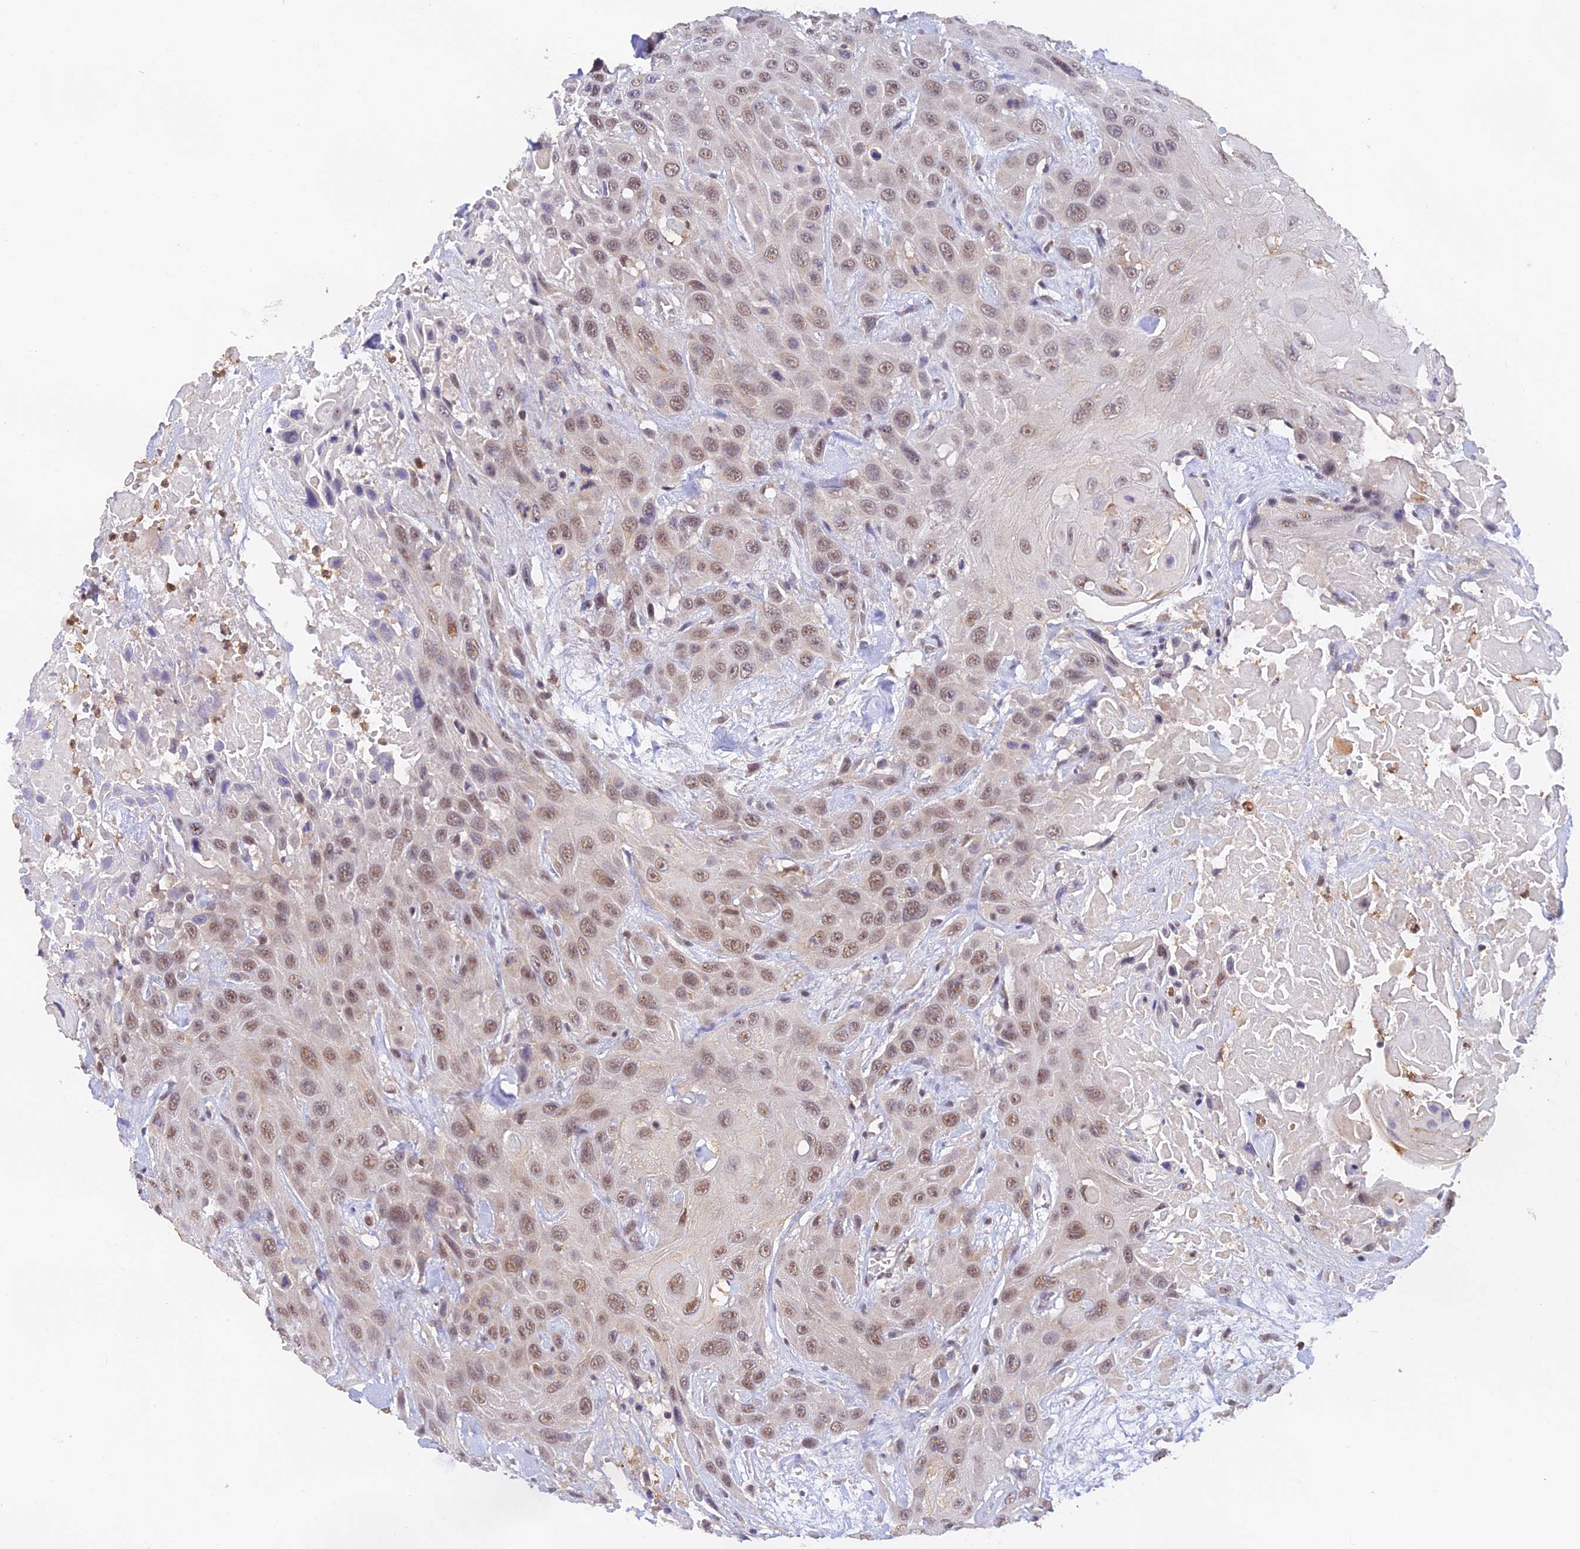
{"staining": {"intensity": "weak", "quantity": ">75%", "location": "nuclear"}, "tissue": "head and neck cancer", "cell_type": "Tumor cells", "image_type": "cancer", "snomed": [{"axis": "morphology", "description": "Squamous cell carcinoma, NOS"}, {"axis": "topography", "description": "Head-Neck"}], "caption": "Human squamous cell carcinoma (head and neck) stained for a protein (brown) shows weak nuclear positive positivity in approximately >75% of tumor cells.", "gene": "PEX16", "patient": {"sex": "male", "age": 81}}